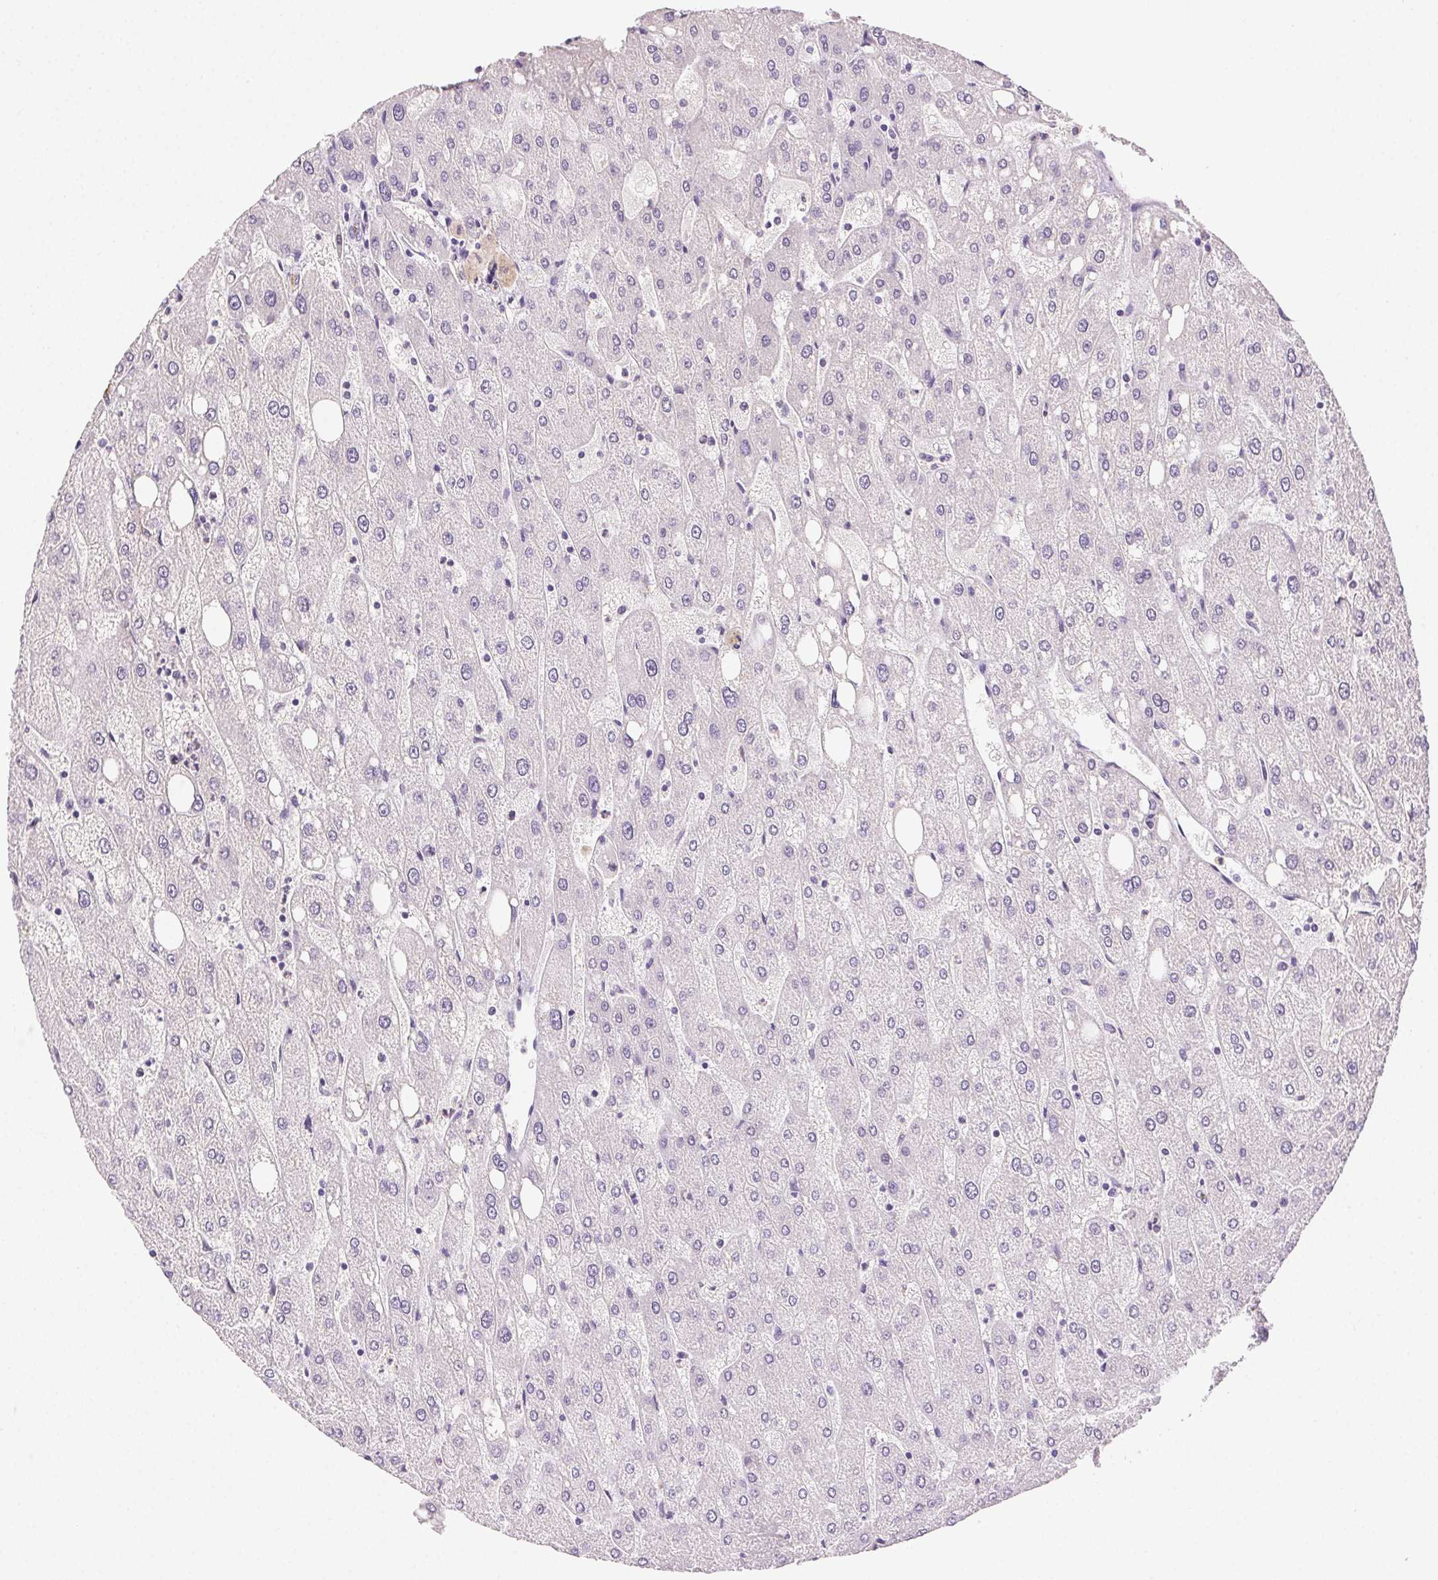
{"staining": {"intensity": "negative", "quantity": "none", "location": "none"}, "tissue": "liver", "cell_type": "Cholangiocytes", "image_type": "normal", "snomed": [{"axis": "morphology", "description": "Normal tissue, NOS"}, {"axis": "topography", "description": "Liver"}], "caption": "This image is of unremarkable liver stained with immunohistochemistry (IHC) to label a protein in brown with the nuclei are counter-stained blue. There is no staining in cholangiocytes.", "gene": "CLDN10", "patient": {"sex": "male", "age": 67}}